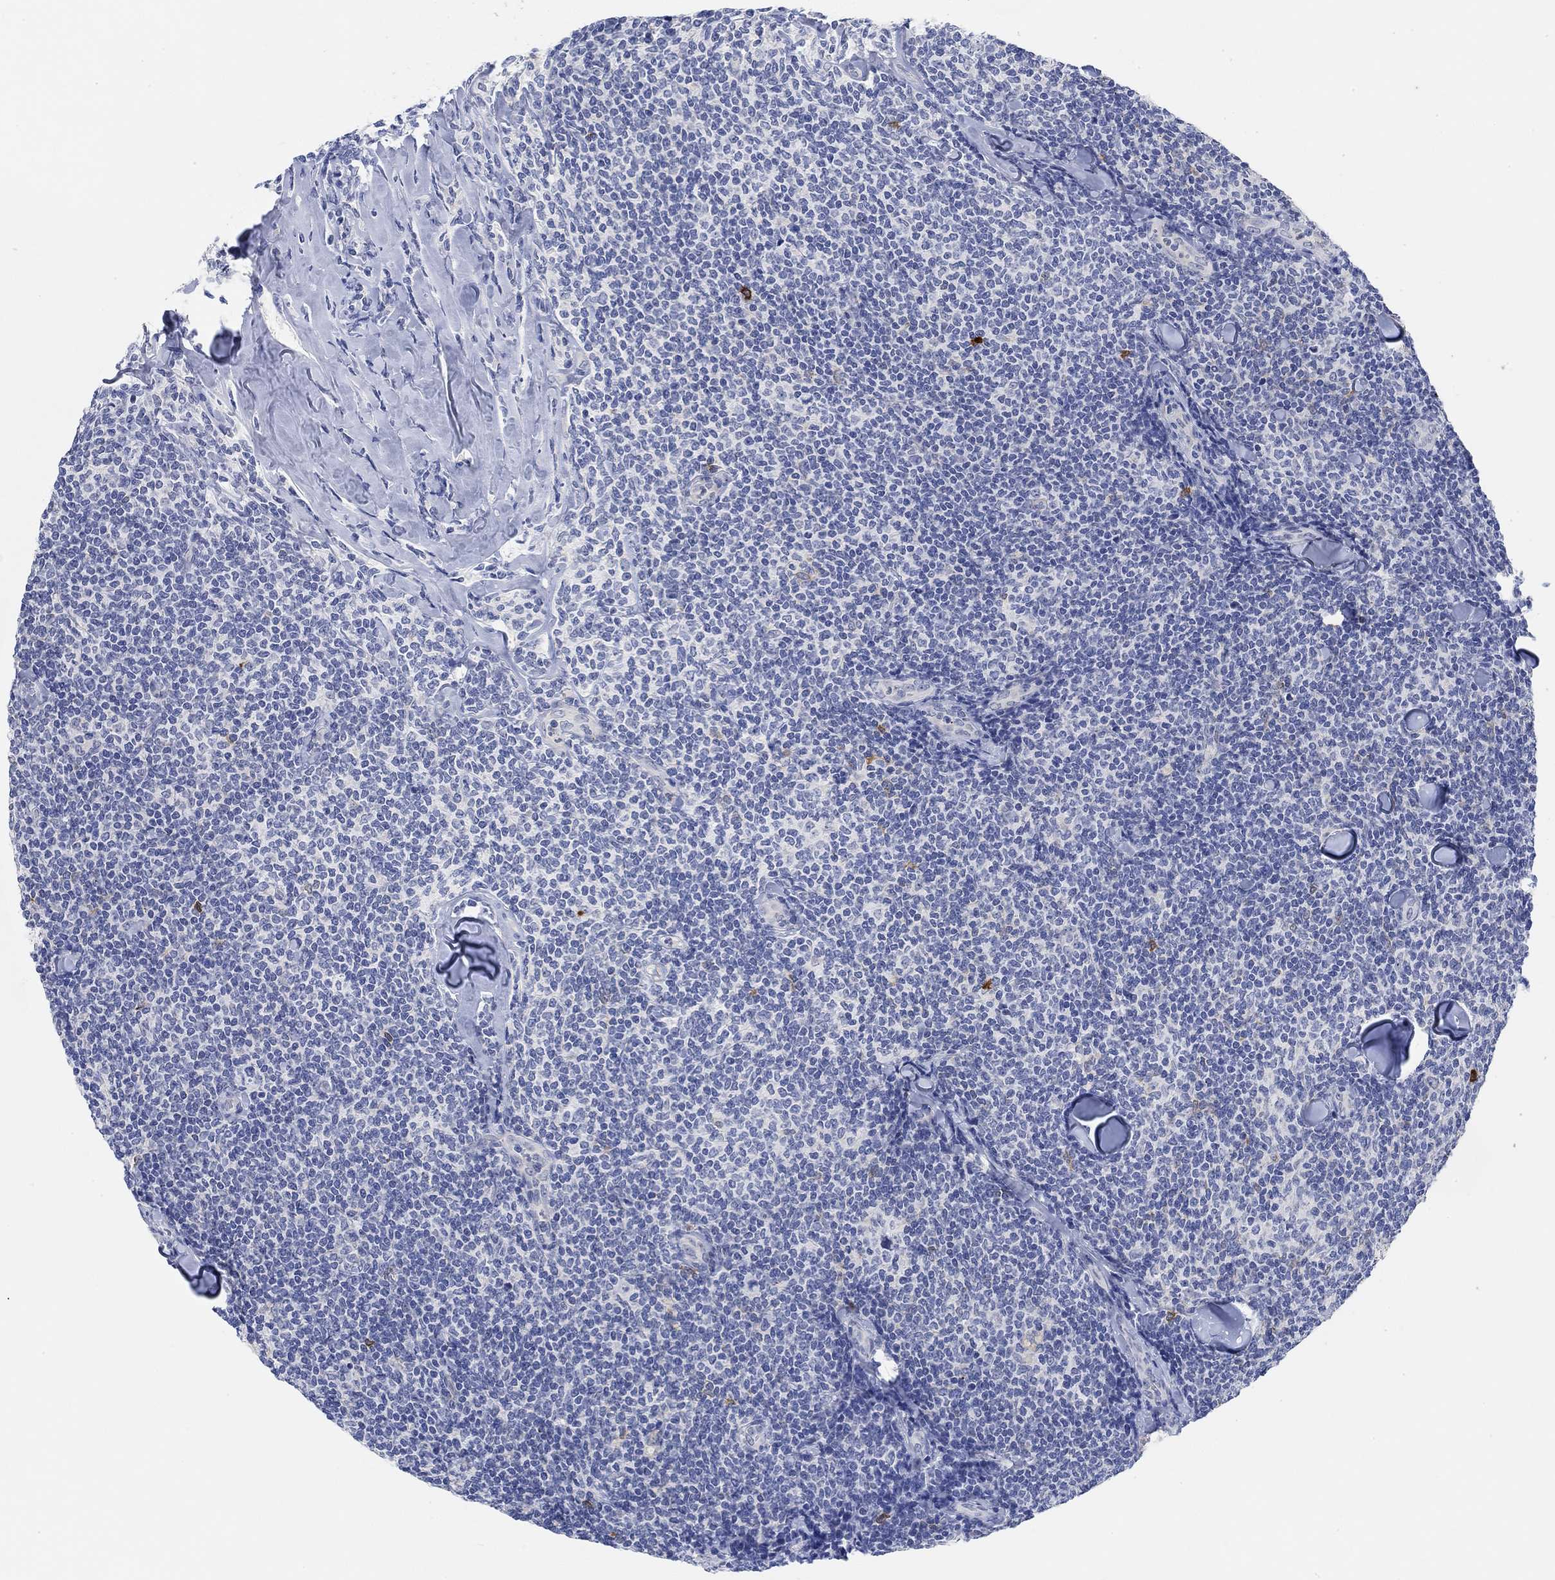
{"staining": {"intensity": "negative", "quantity": "none", "location": "none"}, "tissue": "lymphoma", "cell_type": "Tumor cells", "image_type": "cancer", "snomed": [{"axis": "morphology", "description": "Malignant lymphoma, non-Hodgkin's type, Low grade"}, {"axis": "topography", "description": "Lymph node"}], "caption": "A high-resolution image shows IHC staining of low-grade malignant lymphoma, non-Hodgkin's type, which displays no significant positivity in tumor cells. (Immunohistochemistry (ihc), brightfield microscopy, high magnification).", "gene": "VAT1L", "patient": {"sex": "female", "age": 56}}